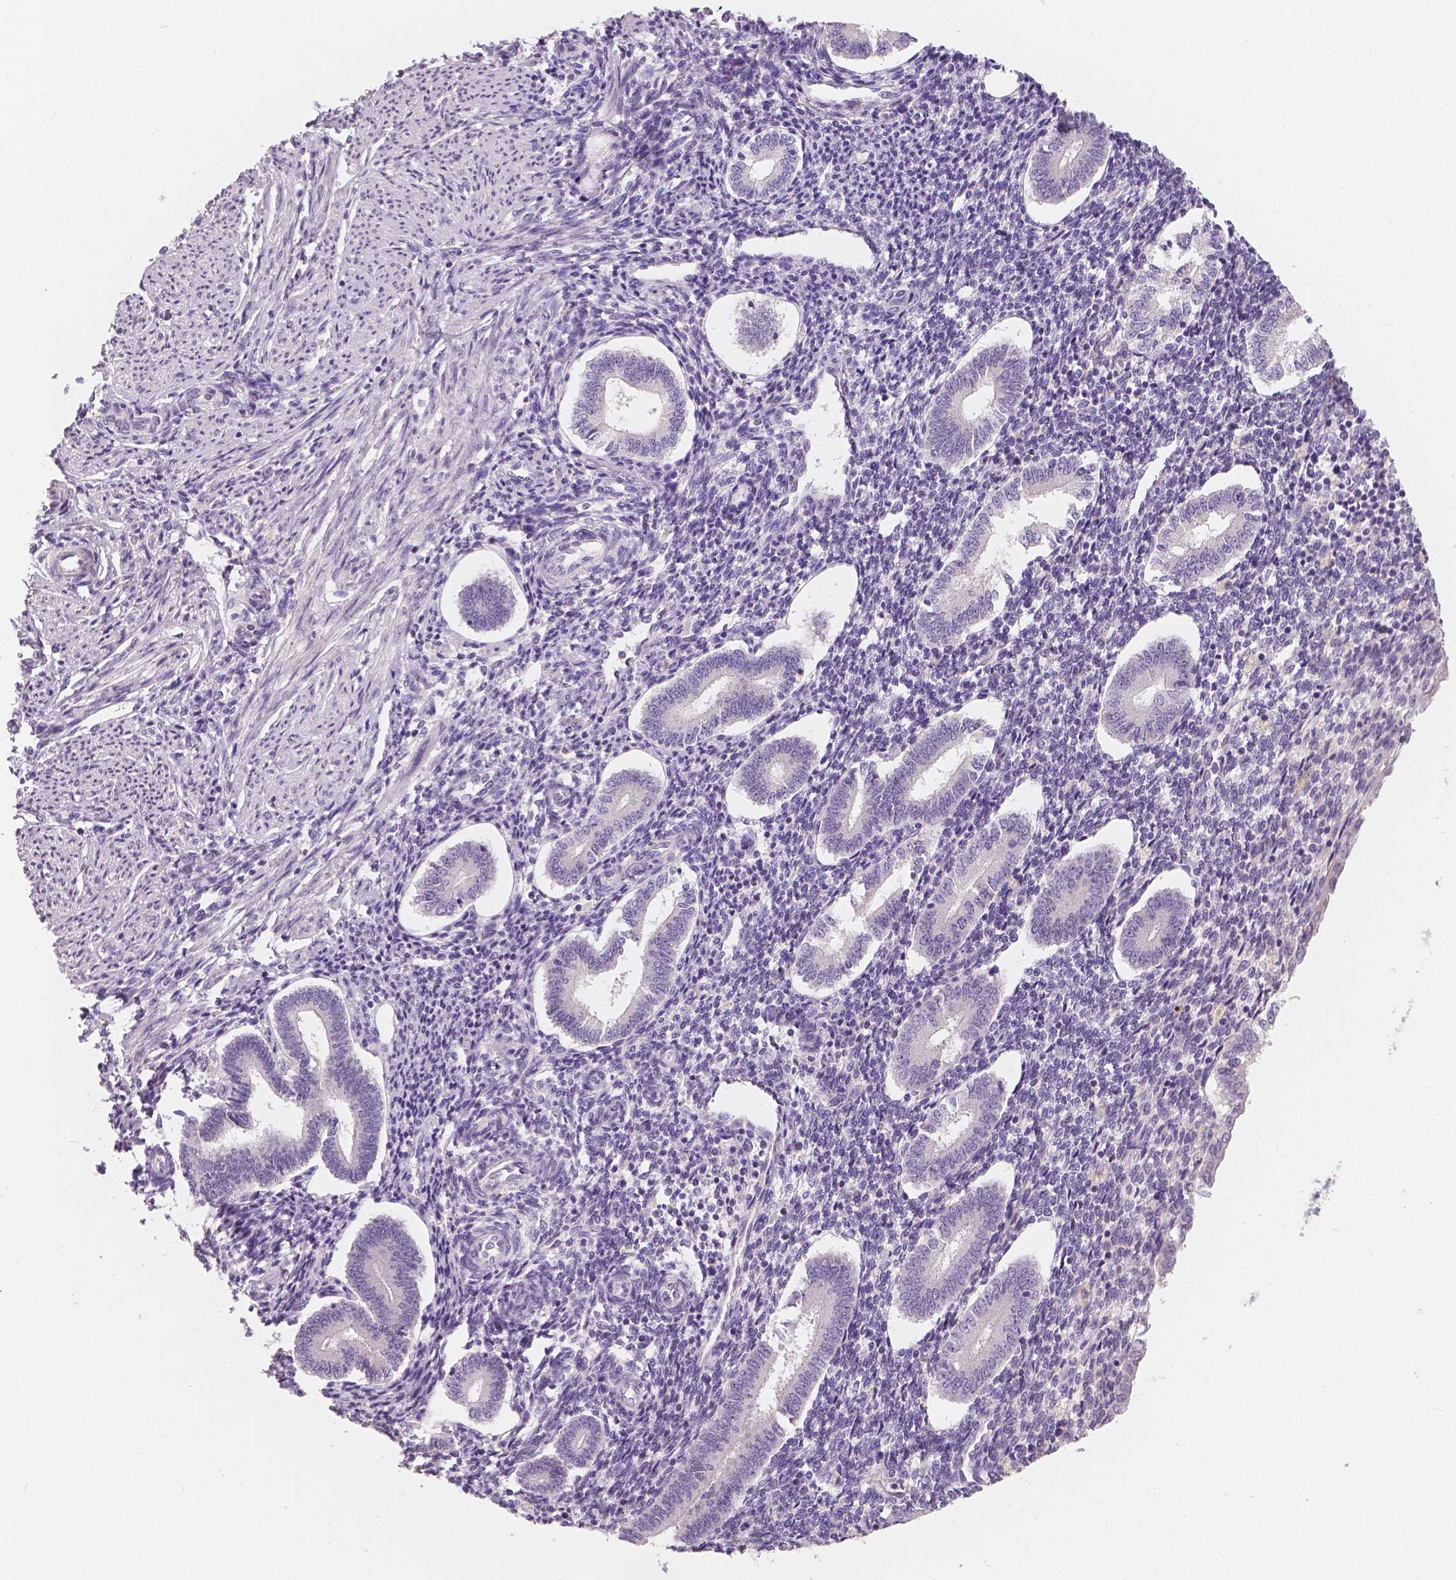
{"staining": {"intensity": "moderate", "quantity": "<25%", "location": "cytoplasmic/membranous"}, "tissue": "endometrium", "cell_type": "Cells in endometrial stroma", "image_type": "normal", "snomed": [{"axis": "morphology", "description": "Normal tissue, NOS"}, {"axis": "topography", "description": "Endometrium"}], "caption": "About <25% of cells in endometrial stroma in unremarkable endometrium show moderate cytoplasmic/membranous protein staining as visualized by brown immunohistochemical staining.", "gene": "APOA4", "patient": {"sex": "female", "age": 40}}